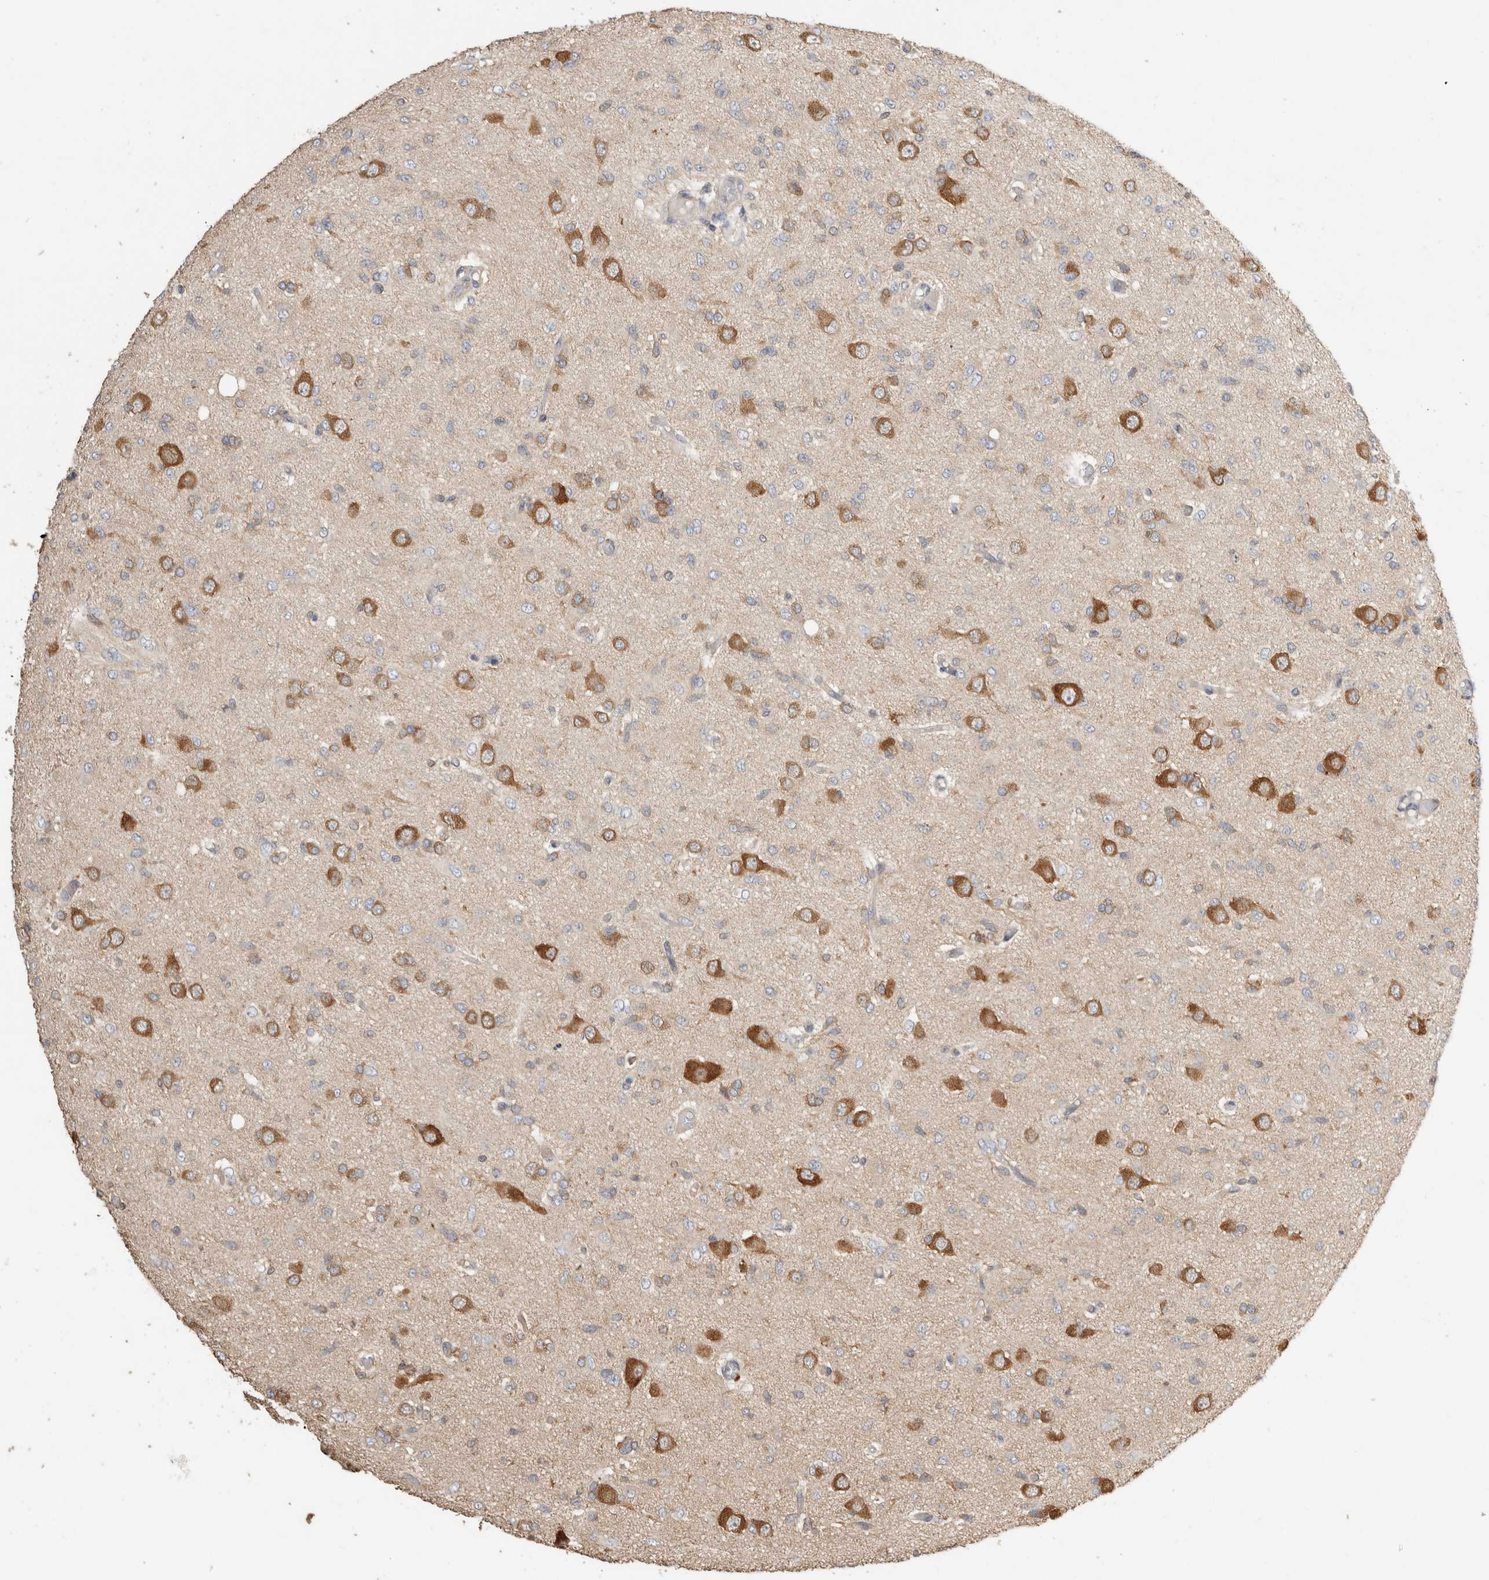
{"staining": {"intensity": "moderate", "quantity": "<25%", "location": "cytoplasmic/membranous"}, "tissue": "glioma", "cell_type": "Tumor cells", "image_type": "cancer", "snomed": [{"axis": "morphology", "description": "Glioma, malignant, High grade"}, {"axis": "topography", "description": "Brain"}], "caption": "Malignant glioma (high-grade) stained for a protein demonstrates moderate cytoplasmic/membranous positivity in tumor cells.", "gene": "EIF4G3", "patient": {"sex": "female", "age": 59}}